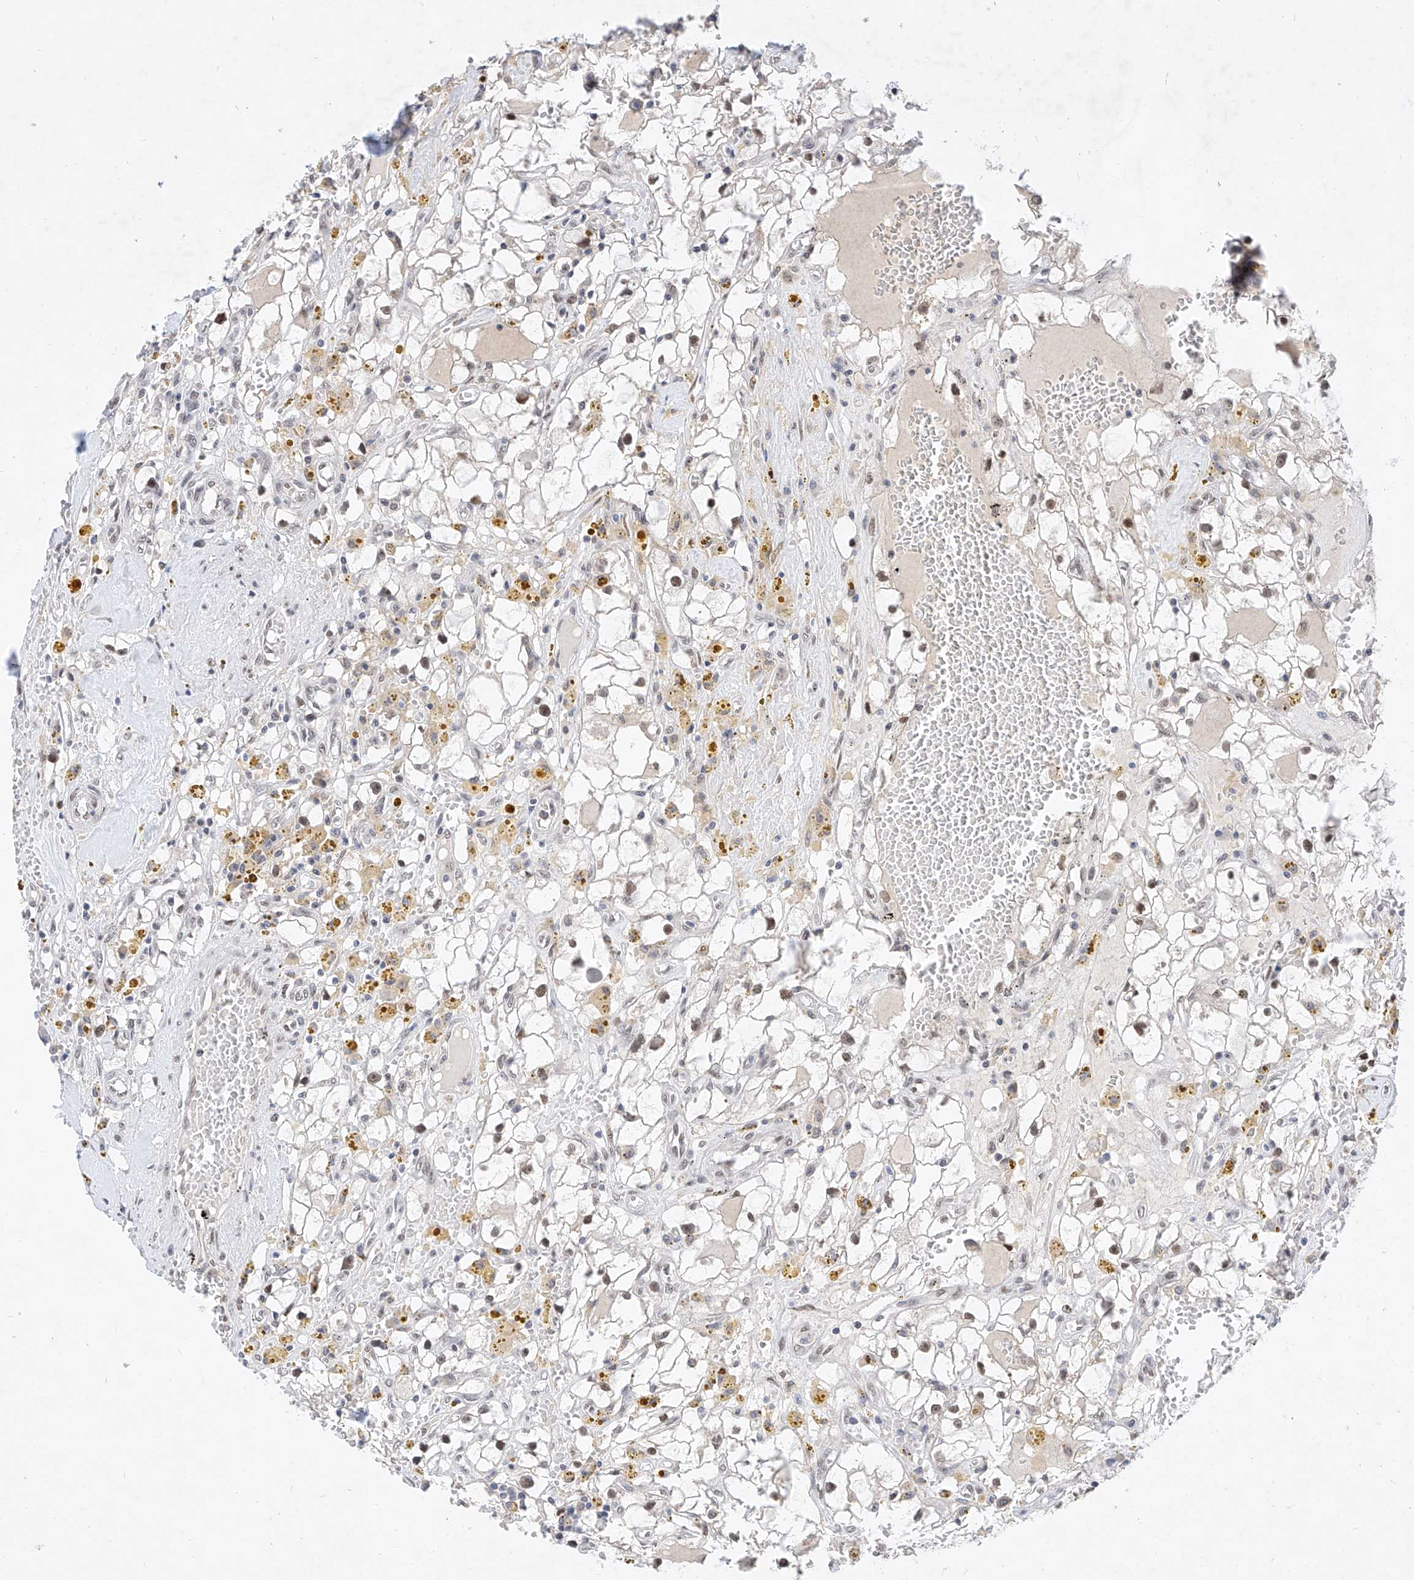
{"staining": {"intensity": "weak", "quantity": "<25%", "location": "nuclear"}, "tissue": "renal cancer", "cell_type": "Tumor cells", "image_type": "cancer", "snomed": [{"axis": "morphology", "description": "Adenocarcinoma, NOS"}, {"axis": "topography", "description": "Kidney"}], "caption": "Immunohistochemistry (IHC) micrograph of neoplastic tissue: human adenocarcinoma (renal) stained with DAB reveals no significant protein expression in tumor cells.", "gene": "KCNJ1", "patient": {"sex": "male", "age": 56}}